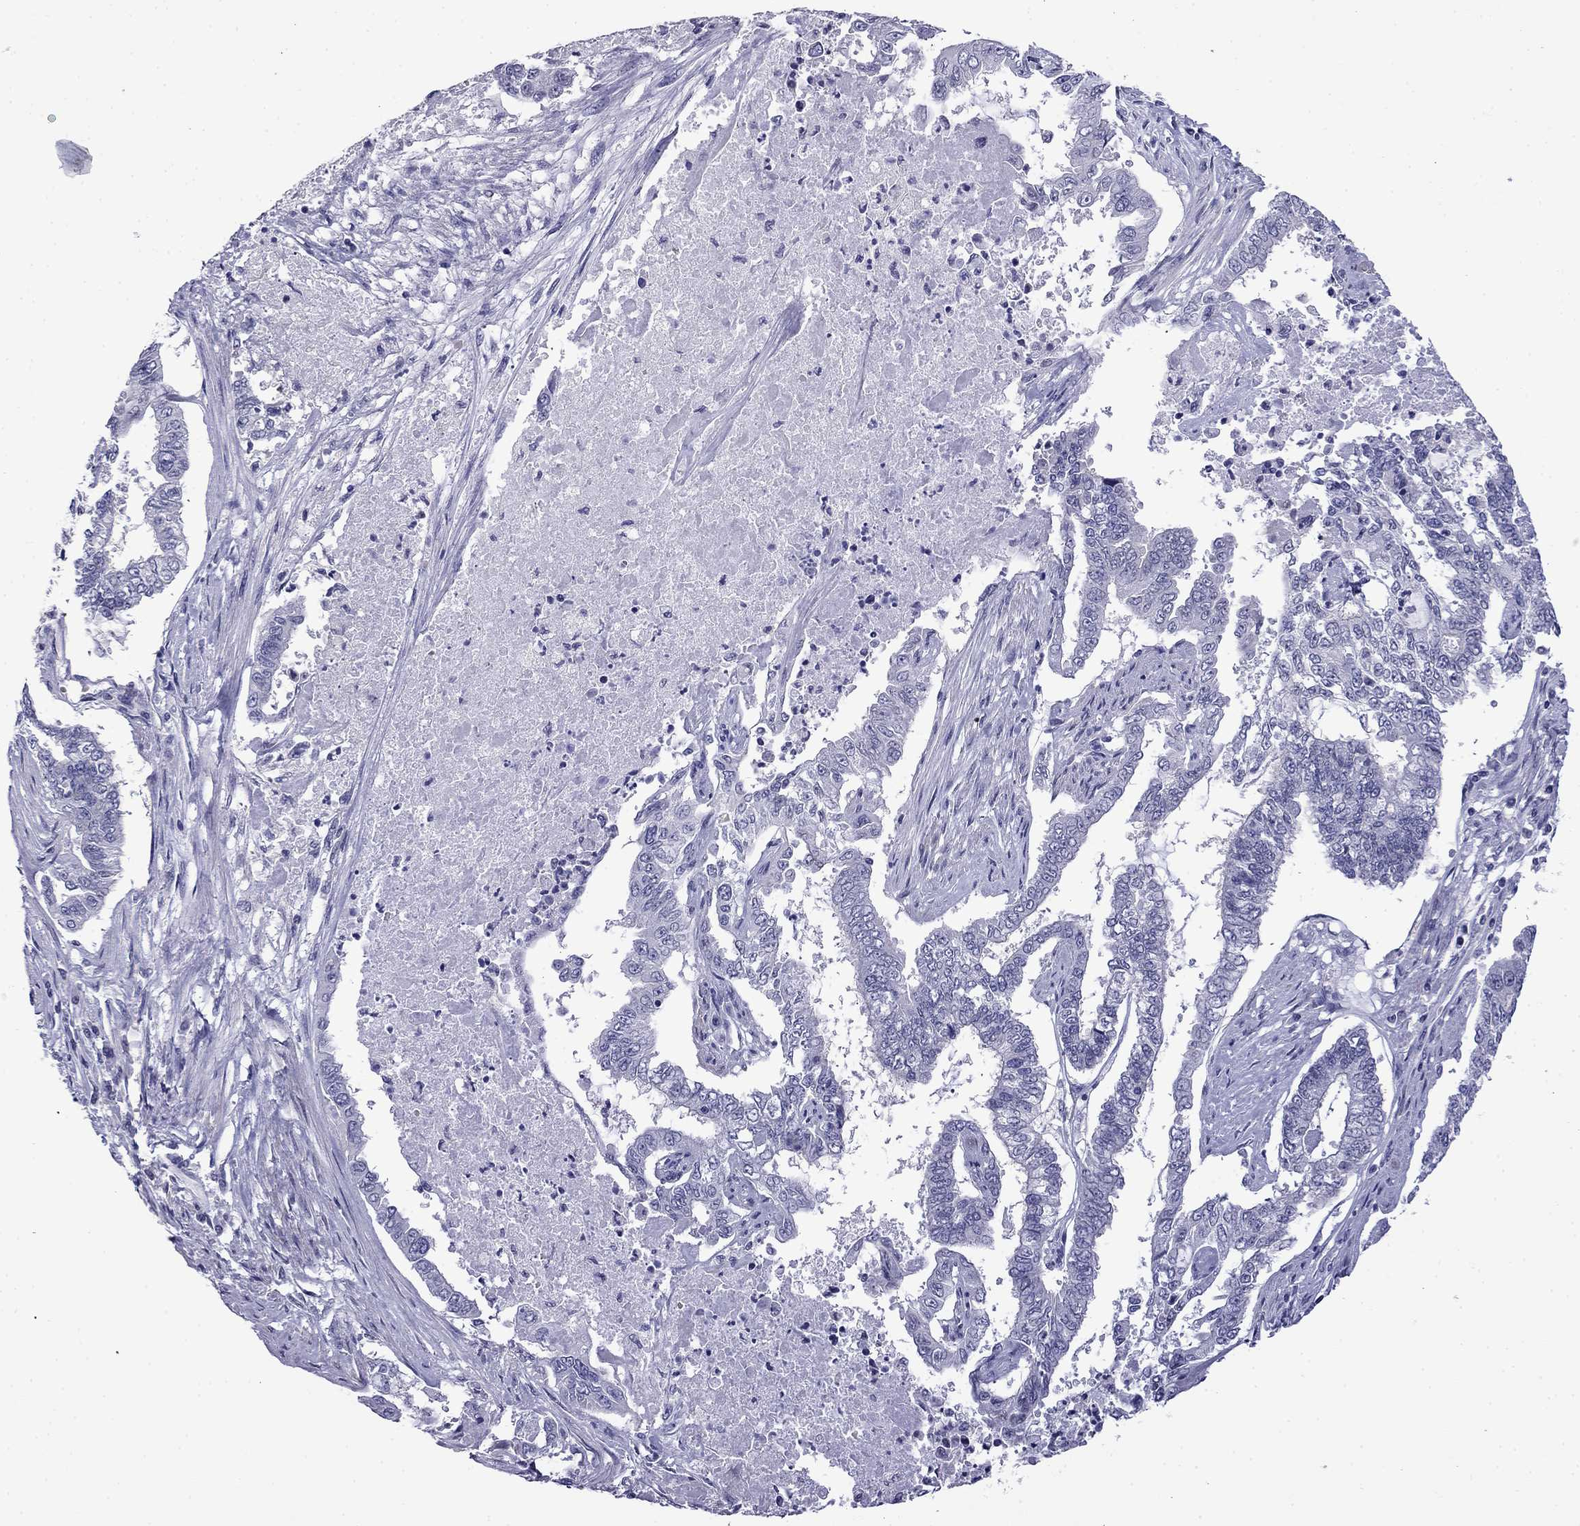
{"staining": {"intensity": "negative", "quantity": "none", "location": "none"}, "tissue": "endometrial cancer", "cell_type": "Tumor cells", "image_type": "cancer", "snomed": [{"axis": "morphology", "description": "Adenocarcinoma, NOS"}, {"axis": "topography", "description": "Uterus"}], "caption": "The photomicrograph demonstrates no staining of tumor cells in adenocarcinoma (endometrial). (DAB (3,3'-diaminobenzidine) immunohistochemistry with hematoxylin counter stain).", "gene": "PRR18", "patient": {"sex": "female", "age": 59}}